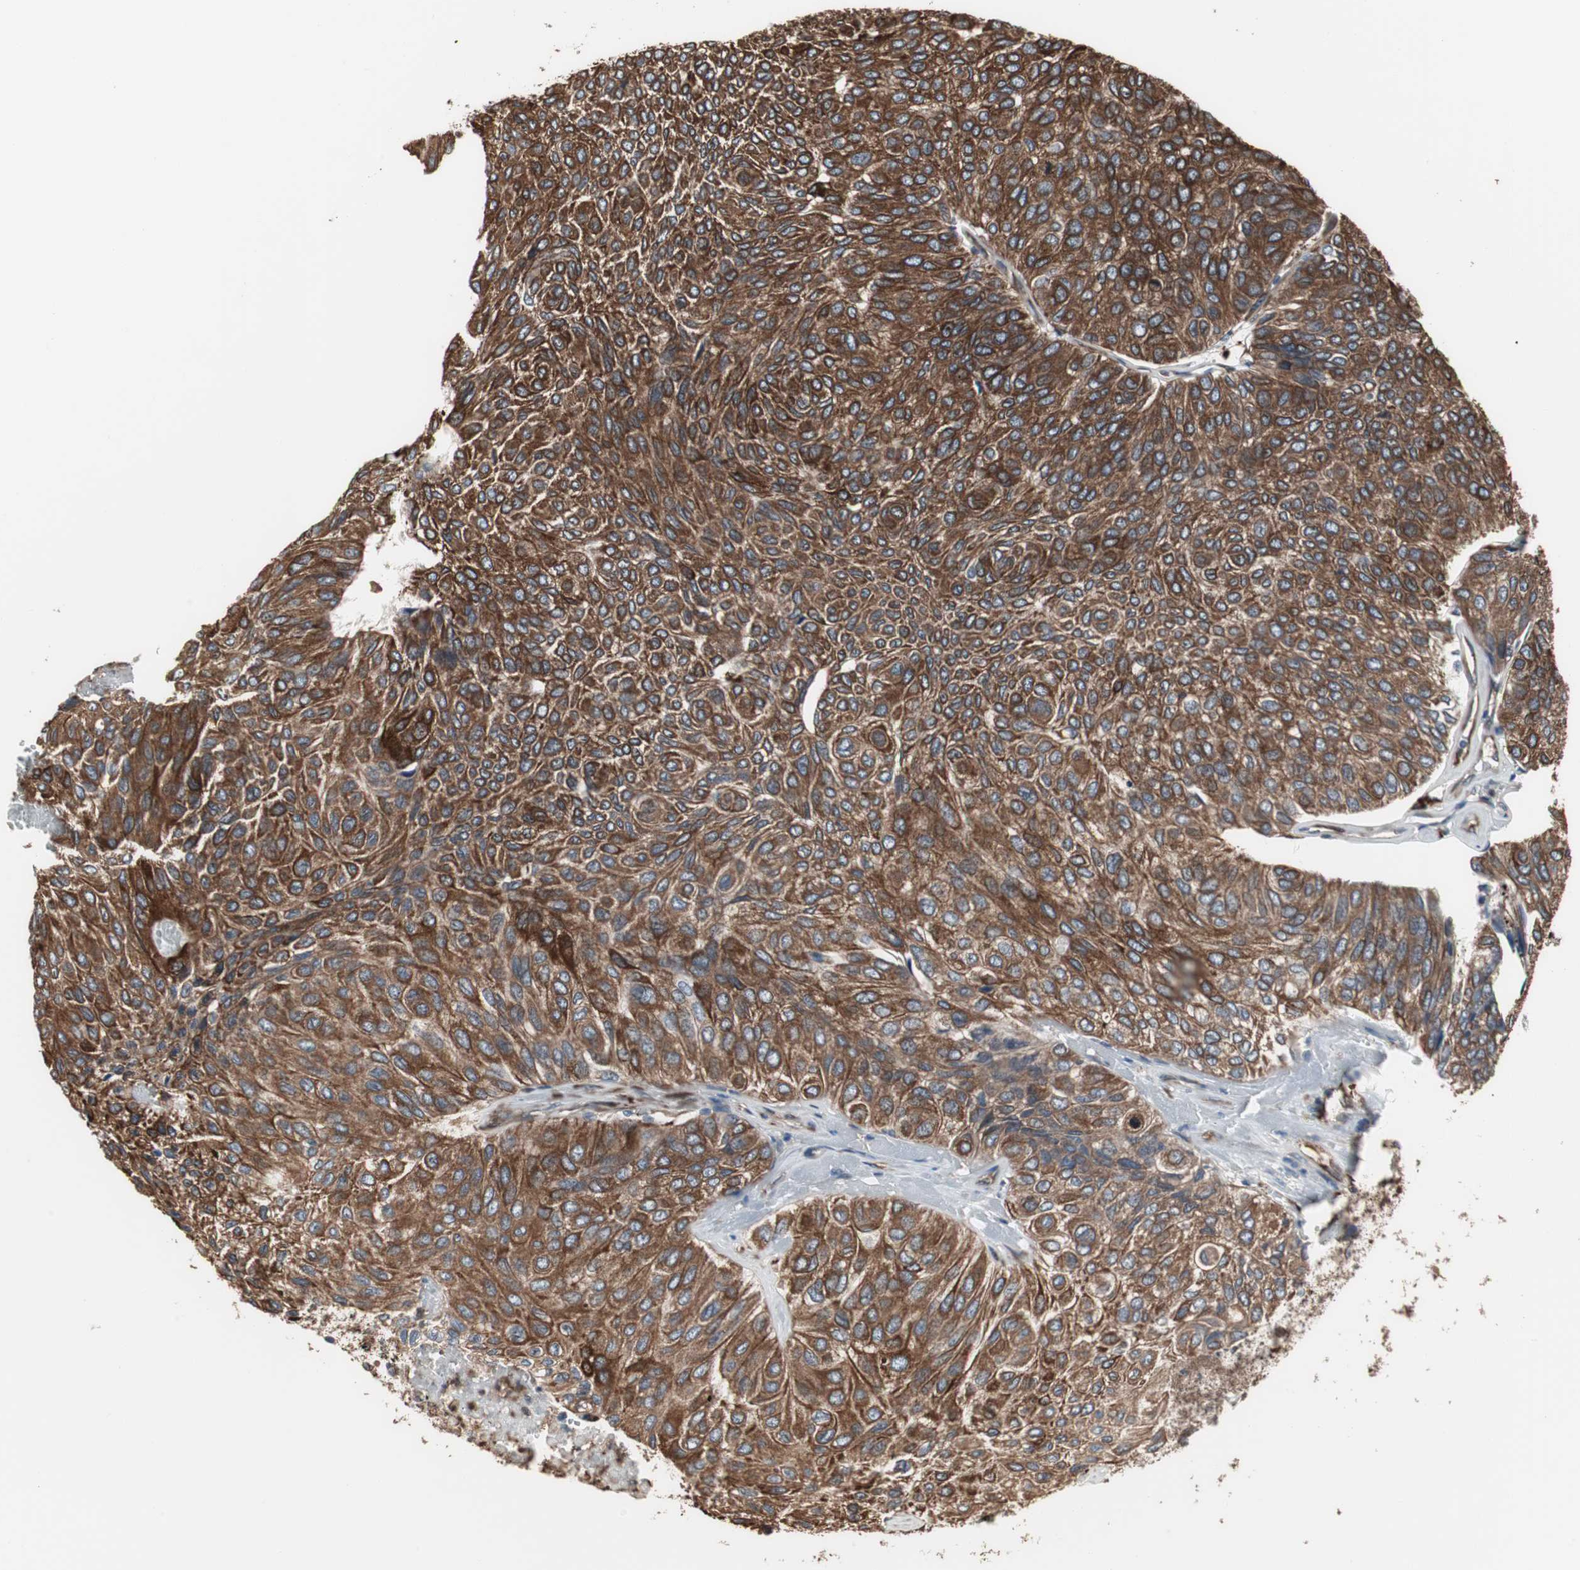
{"staining": {"intensity": "strong", "quantity": ">75%", "location": "cytoplasmic/membranous"}, "tissue": "urothelial cancer", "cell_type": "Tumor cells", "image_type": "cancer", "snomed": [{"axis": "morphology", "description": "Urothelial carcinoma, High grade"}, {"axis": "topography", "description": "Urinary bladder"}], "caption": "Immunohistochemical staining of human high-grade urothelial carcinoma demonstrates strong cytoplasmic/membranous protein staining in approximately >75% of tumor cells.", "gene": "CALU", "patient": {"sex": "male", "age": 66}}